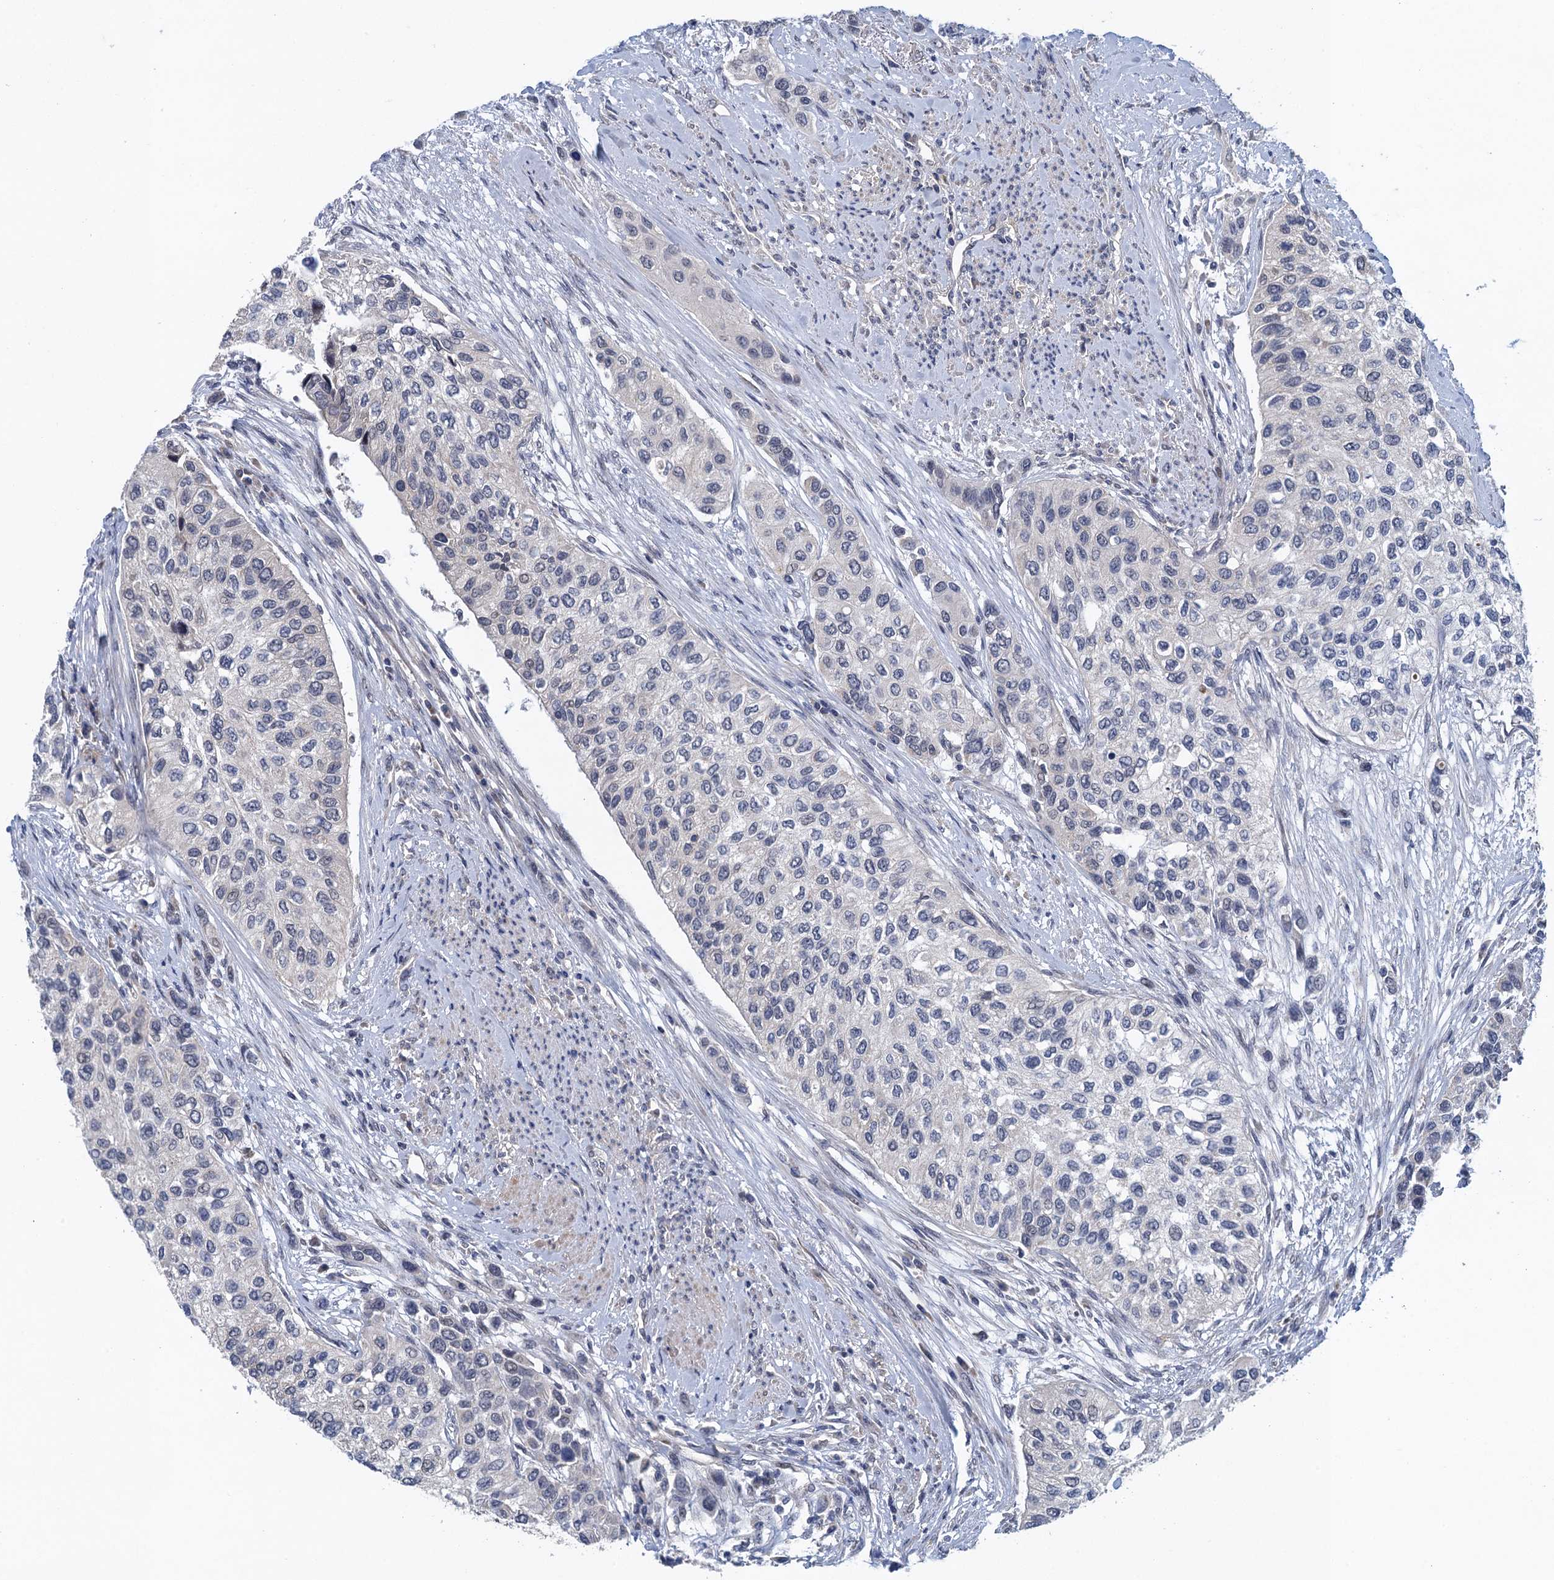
{"staining": {"intensity": "negative", "quantity": "none", "location": "none"}, "tissue": "urothelial cancer", "cell_type": "Tumor cells", "image_type": "cancer", "snomed": [{"axis": "morphology", "description": "Normal tissue, NOS"}, {"axis": "morphology", "description": "Urothelial carcinoma, High grade"}, {"axis": "topography", "description": "Vascular tissue"}, {"axis": "topography", "description": "Urinary bladder"}], "caption": "This is a histopathology image of immunohistochemistry (IHC) staining of urothelial carcinoma (high-grade), which shows no positivity in tumor cells. Nuclei are stained in blue.", "gene": "MDM1", "patient": {"sex": "female", "age": 56}}